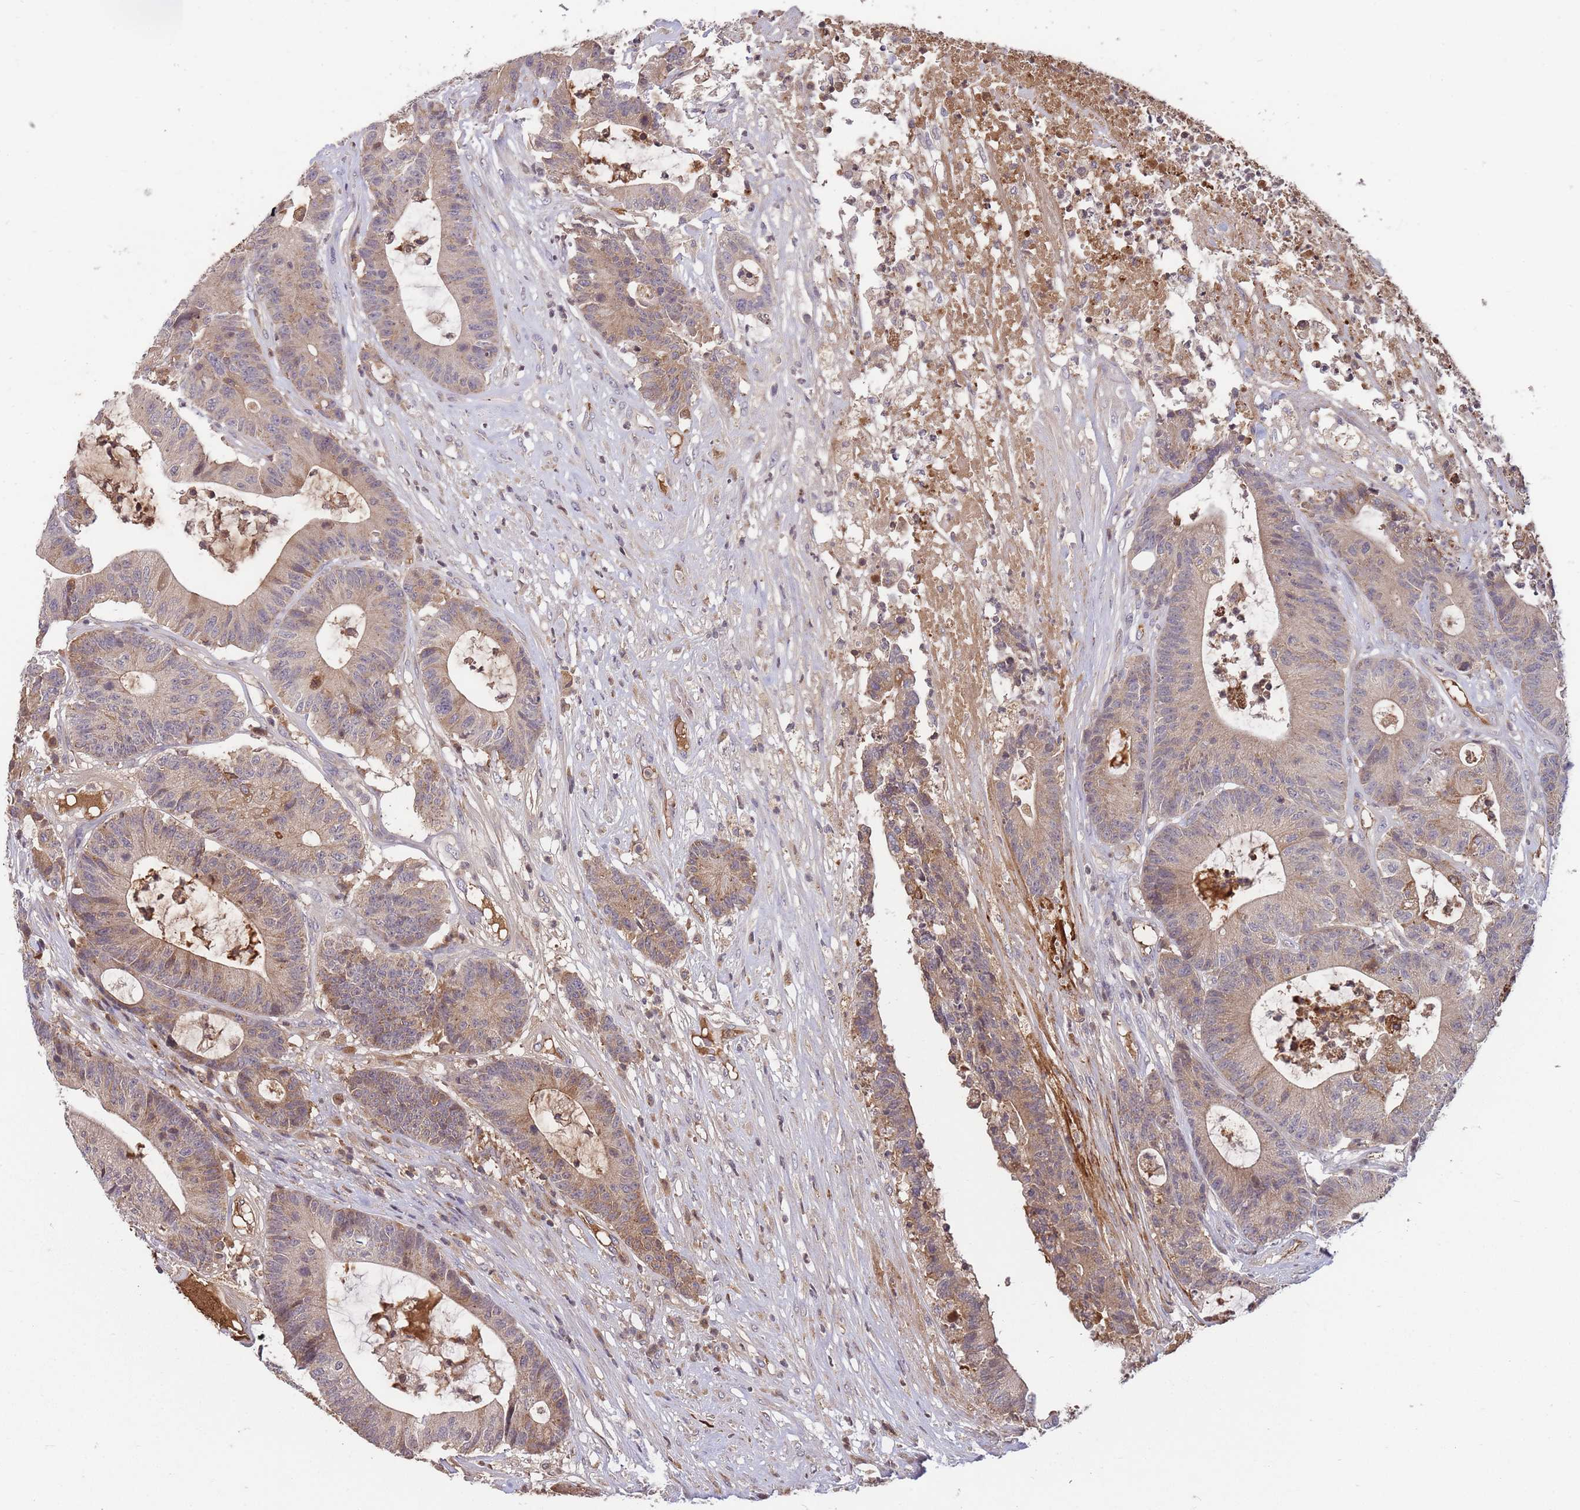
{"staining": {"intensity": "weak", "quantity": ">75%", "location": "cytoplasmic/membranous"}, "tissue": "colorectal cancer", "cell_type": "Tumor cells", "image_type": "cancer", "snomed": [{"axis": "morphology", "description": "Adenocarcinoma, NOS"}, {"axis": "topography", "description": "Colon"}], "caption": "The histopathology image exhibits immunohistochemical staining of colorectal adenocarcinoma. There is weak cytoplasmic/membranous staining is seen in approximately >75% of tumor cells.", "gene": "RALGDS", "patient": {"sex": "female", "age": 84}}